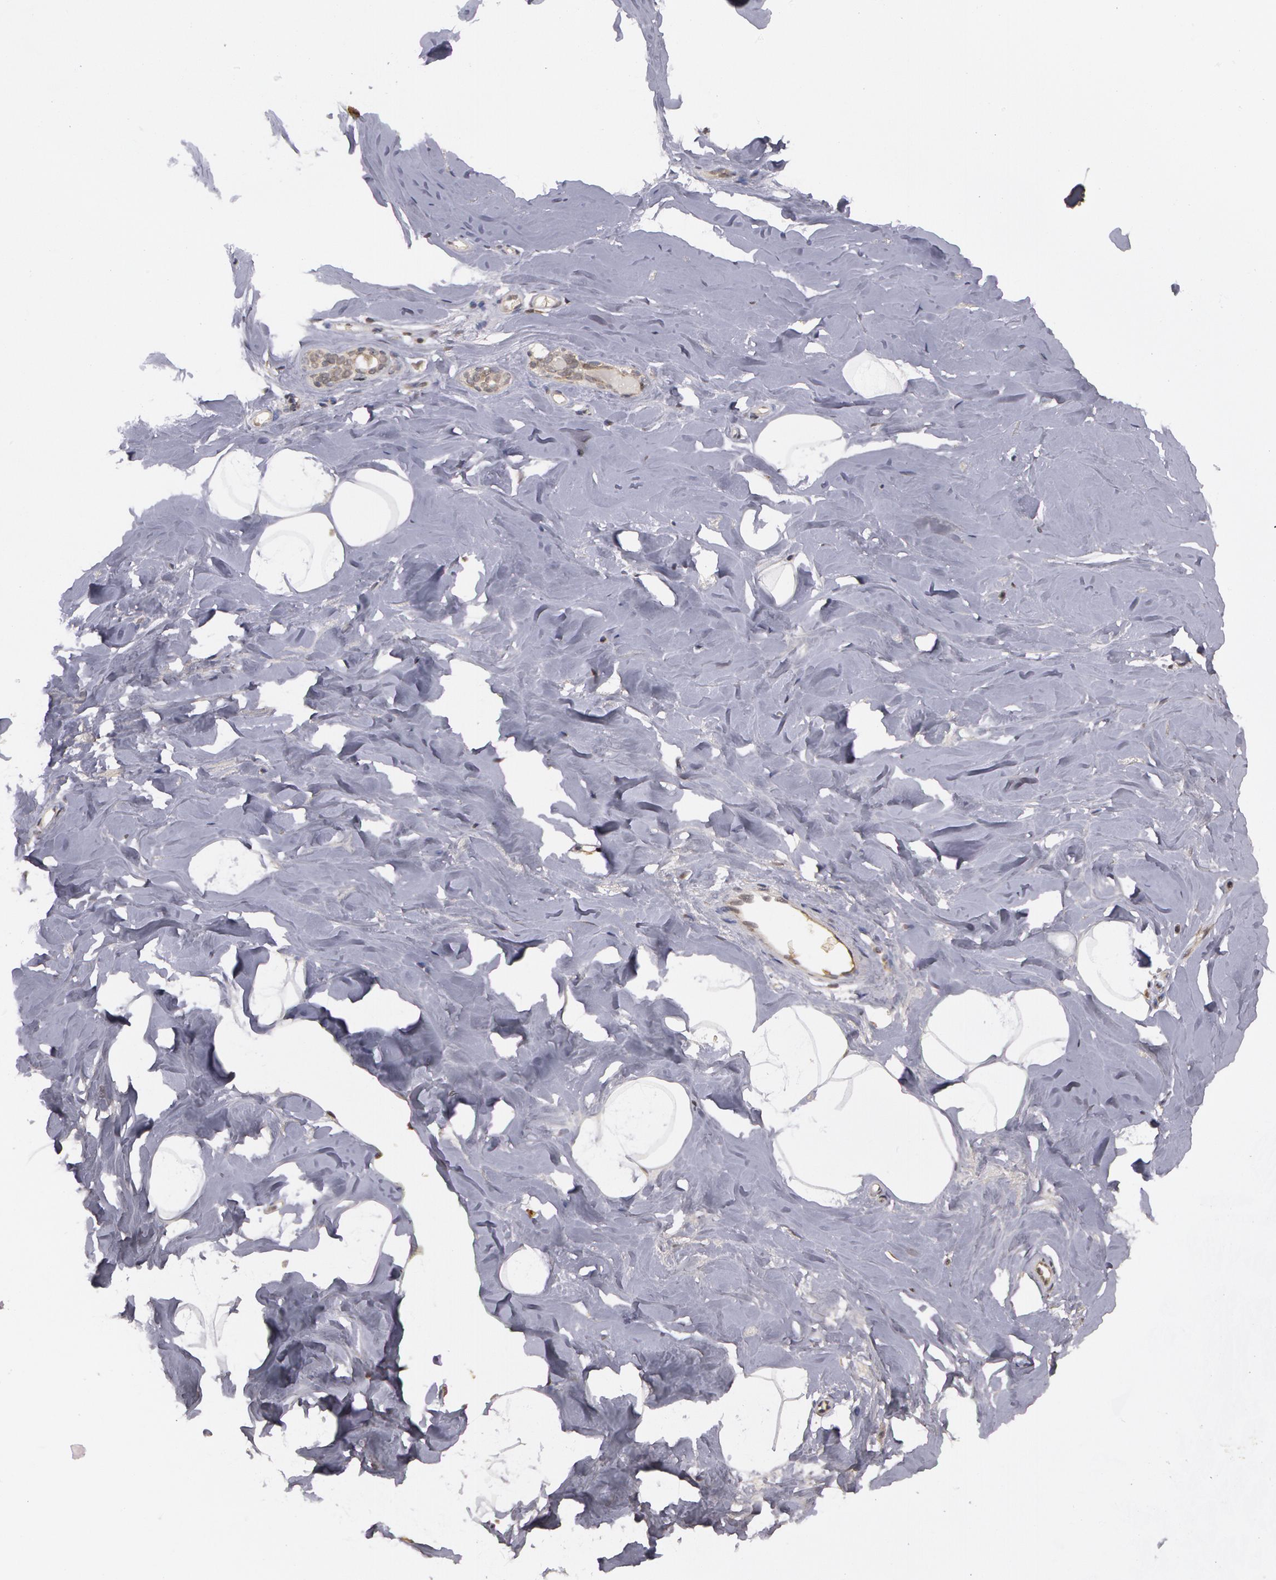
{"staining": {"intensity": "negative", "quantity": "none", "location": "none"}, "tissue": "breast", "cell_type": "Adipocytes", "image_type": "normal", "snomed": [{"axis": "morphology", "description": "Normal tissue, NOS"}, {"axis": "topography", "description": "Breast"}], "caption": "The histopathology image shows no staining of adipocytes in unremarkable breast. (Stains: DAB IHC with hematoxylin counter stain, Microscopy: brightfield microscopy at high magnification).", "gene": "GLIS1", "patient": {"sex": "female", "age": 54}}